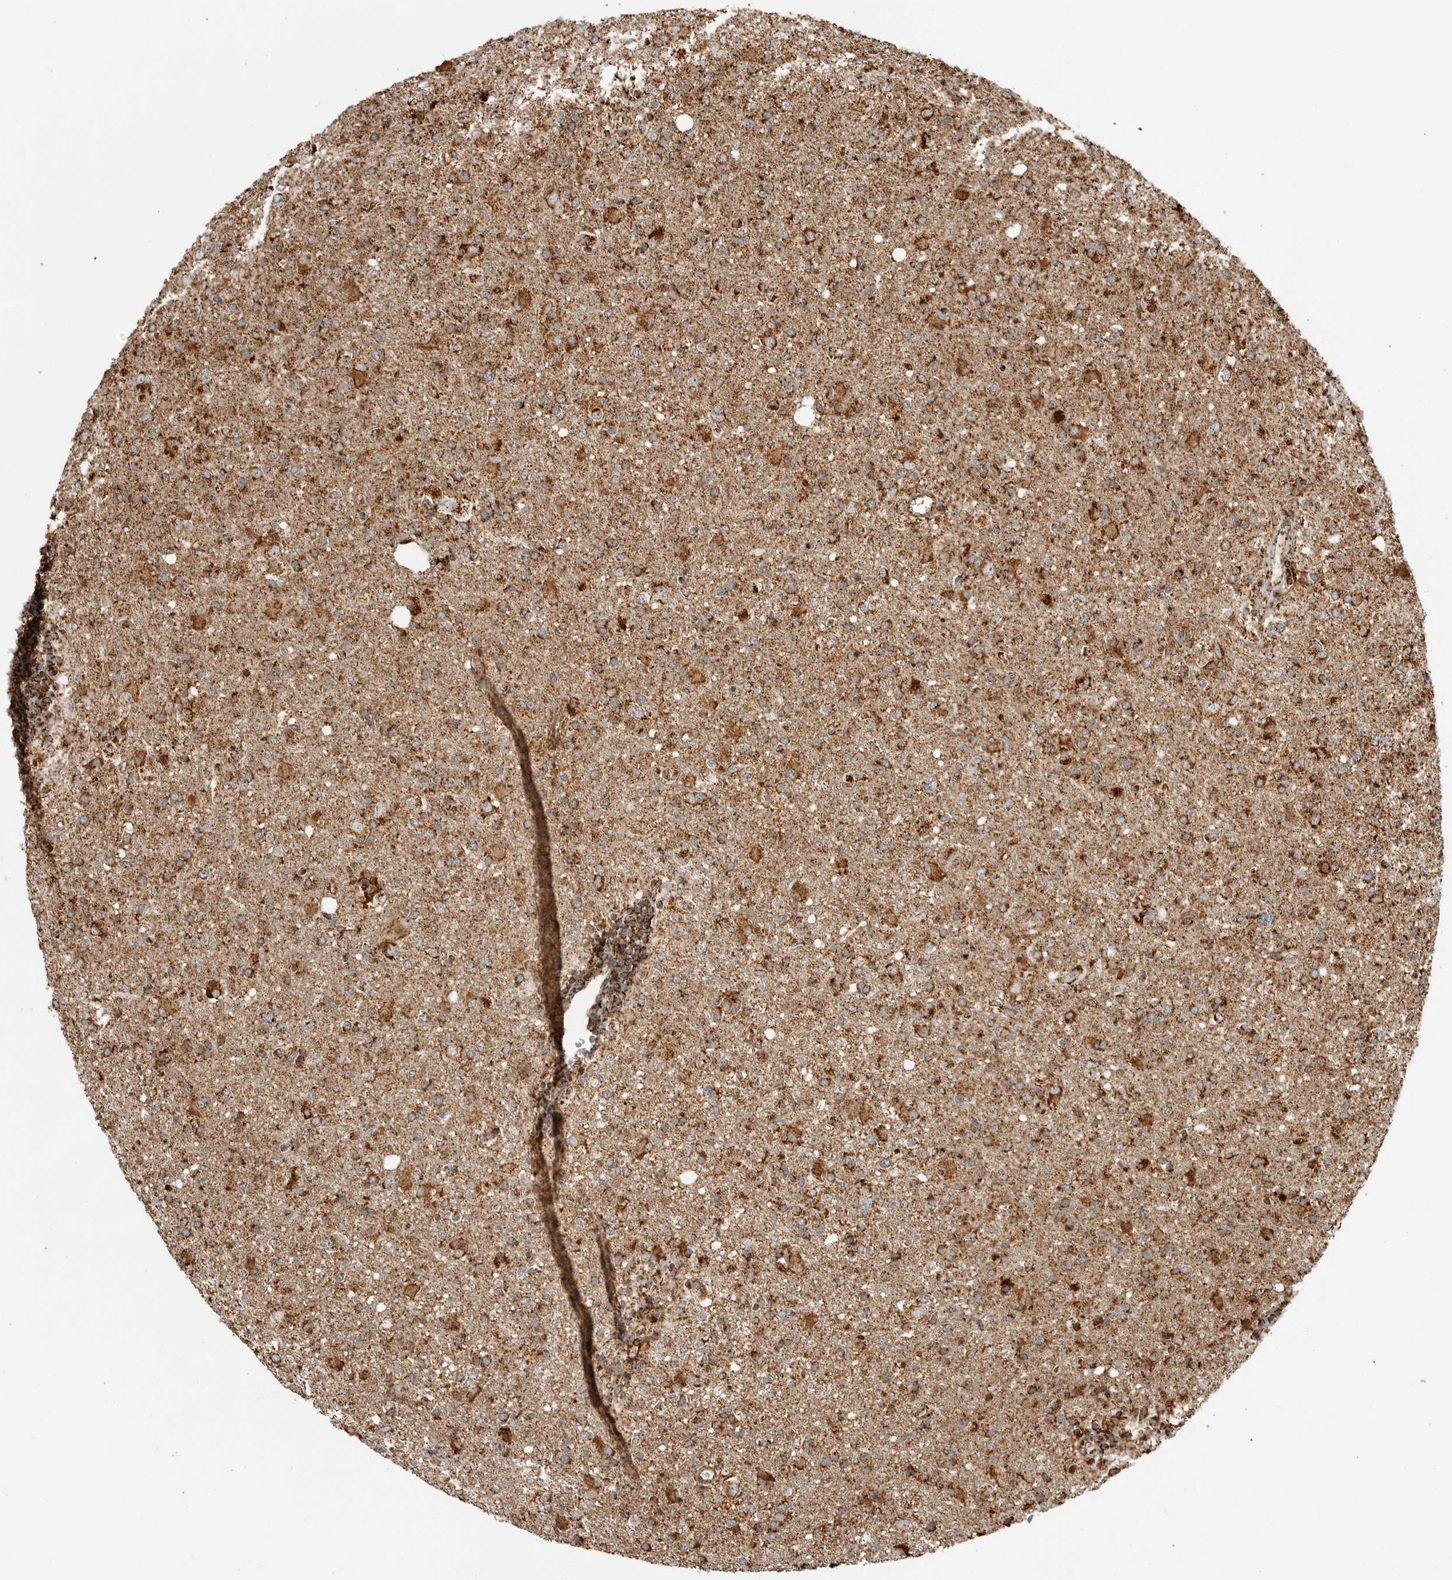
{"staining": {"intensity": "strong", "quantity": "25%-75%", "location": "cytoplasmic/membranous"}, "tissue": "glioma", "cell_type": "Tumor cells", "image_type": "cancer", "snomed": [{"axis": "morphology", "description": "Glioma, malignant, High grade"}, {"axis": "topography", "description": "Brain"}], "caption": "Immunohistochemistry (IHC) photomicrograph of malignant high-grade glioma stained for a protein (brown), which demonstrates high levels of strong cytoplasmic/membranous positivity in about 25%-75% of tumor cells.", "gene": "BMP2K", "patient": {"sex": "female", "age": 57}}